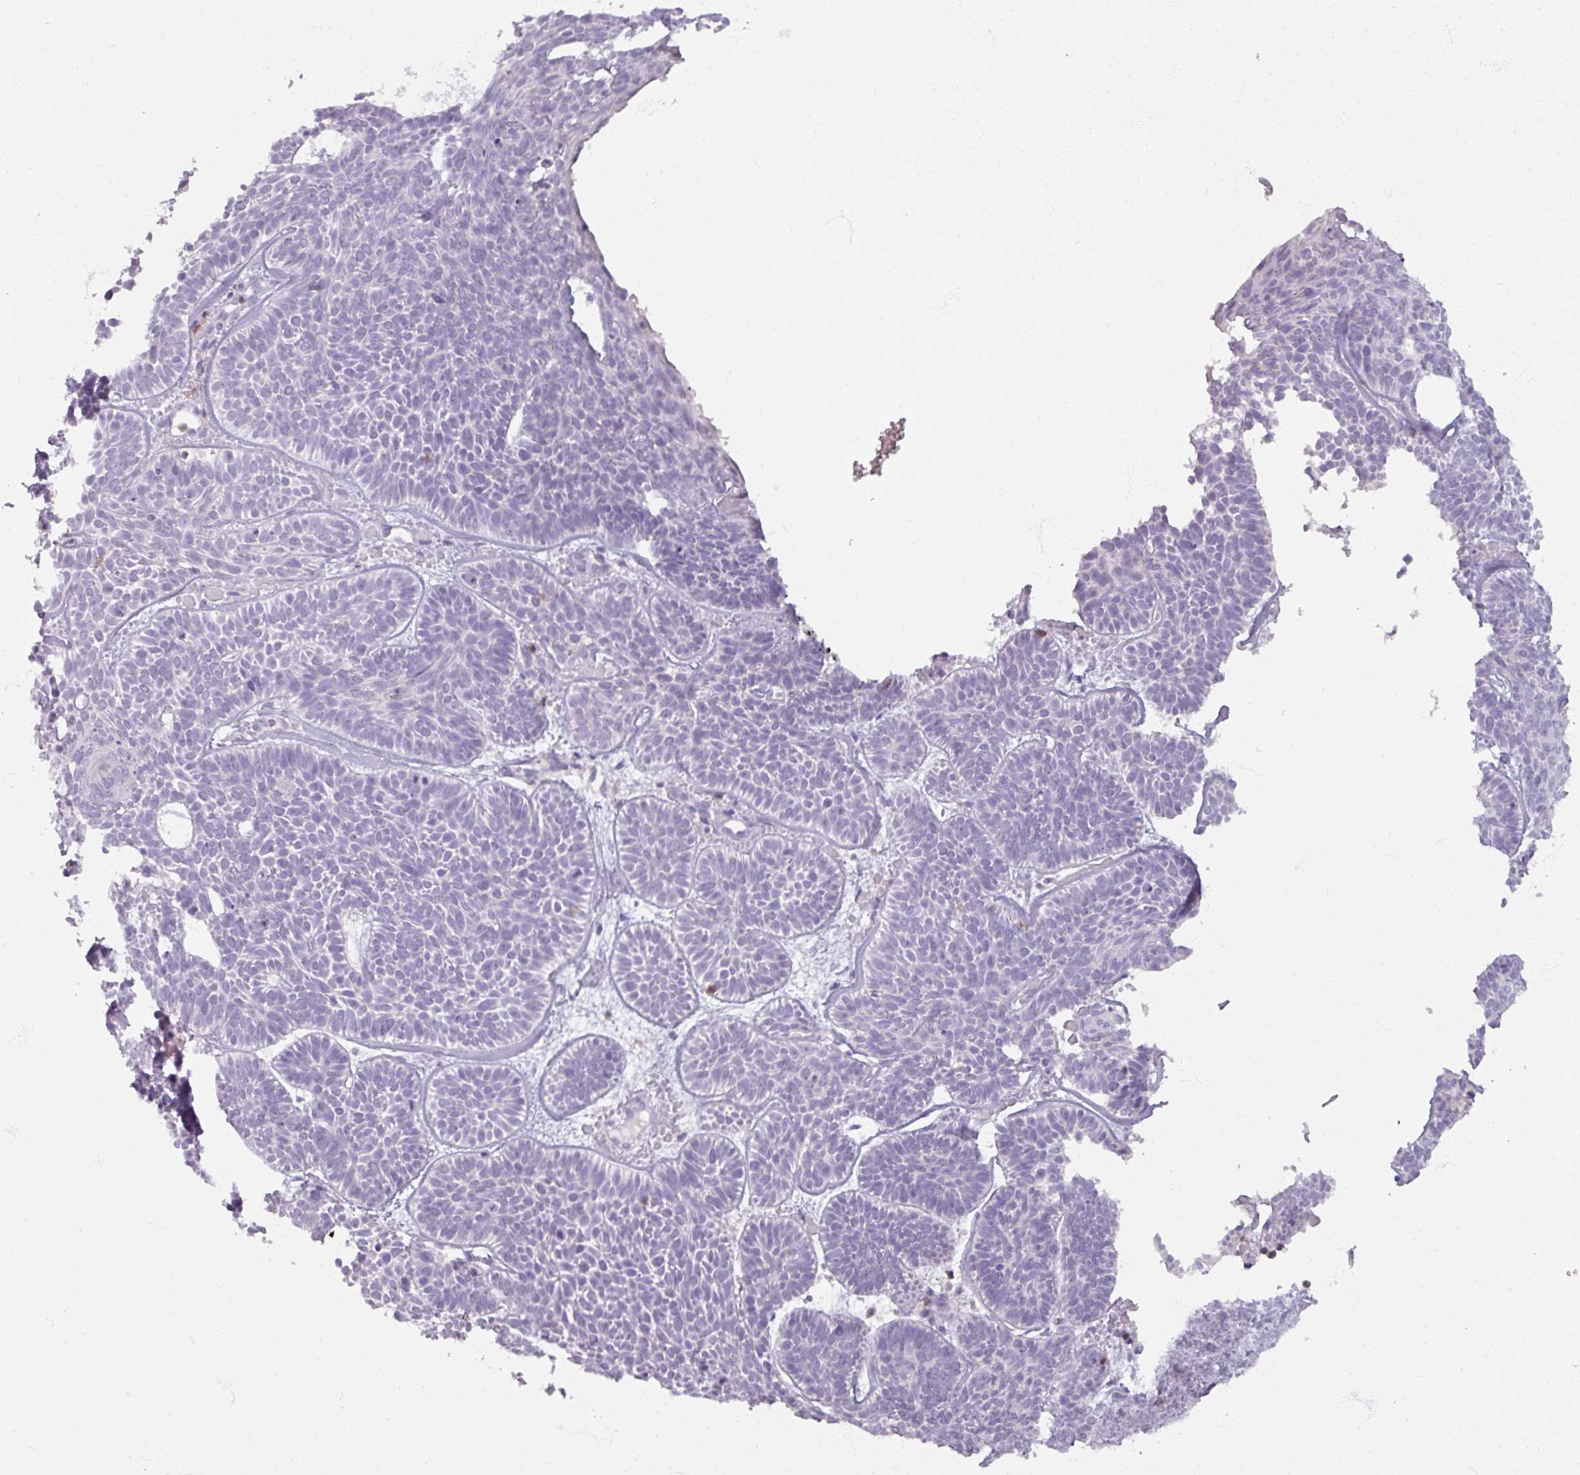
{"staining": {"intensity": "negative", "quantity": "none", "location": "none"}, "tissue": "skin cancer", "cell_type": "Tumor cells", "image_type": "cancer", "snomed": [{"axis": "morphology", "description": "Basal cell carcinoma"}, {"axis": "topography", "description": "Skin"}], "caption": "High power microscopy image of an immunohistochemistry (IHC) micrograph of skin basal cell carcinoma, revealing no significant positivity in tumor cells.", "gene": "PTPRC", "patient": {"sex": "male", "age": 85}}